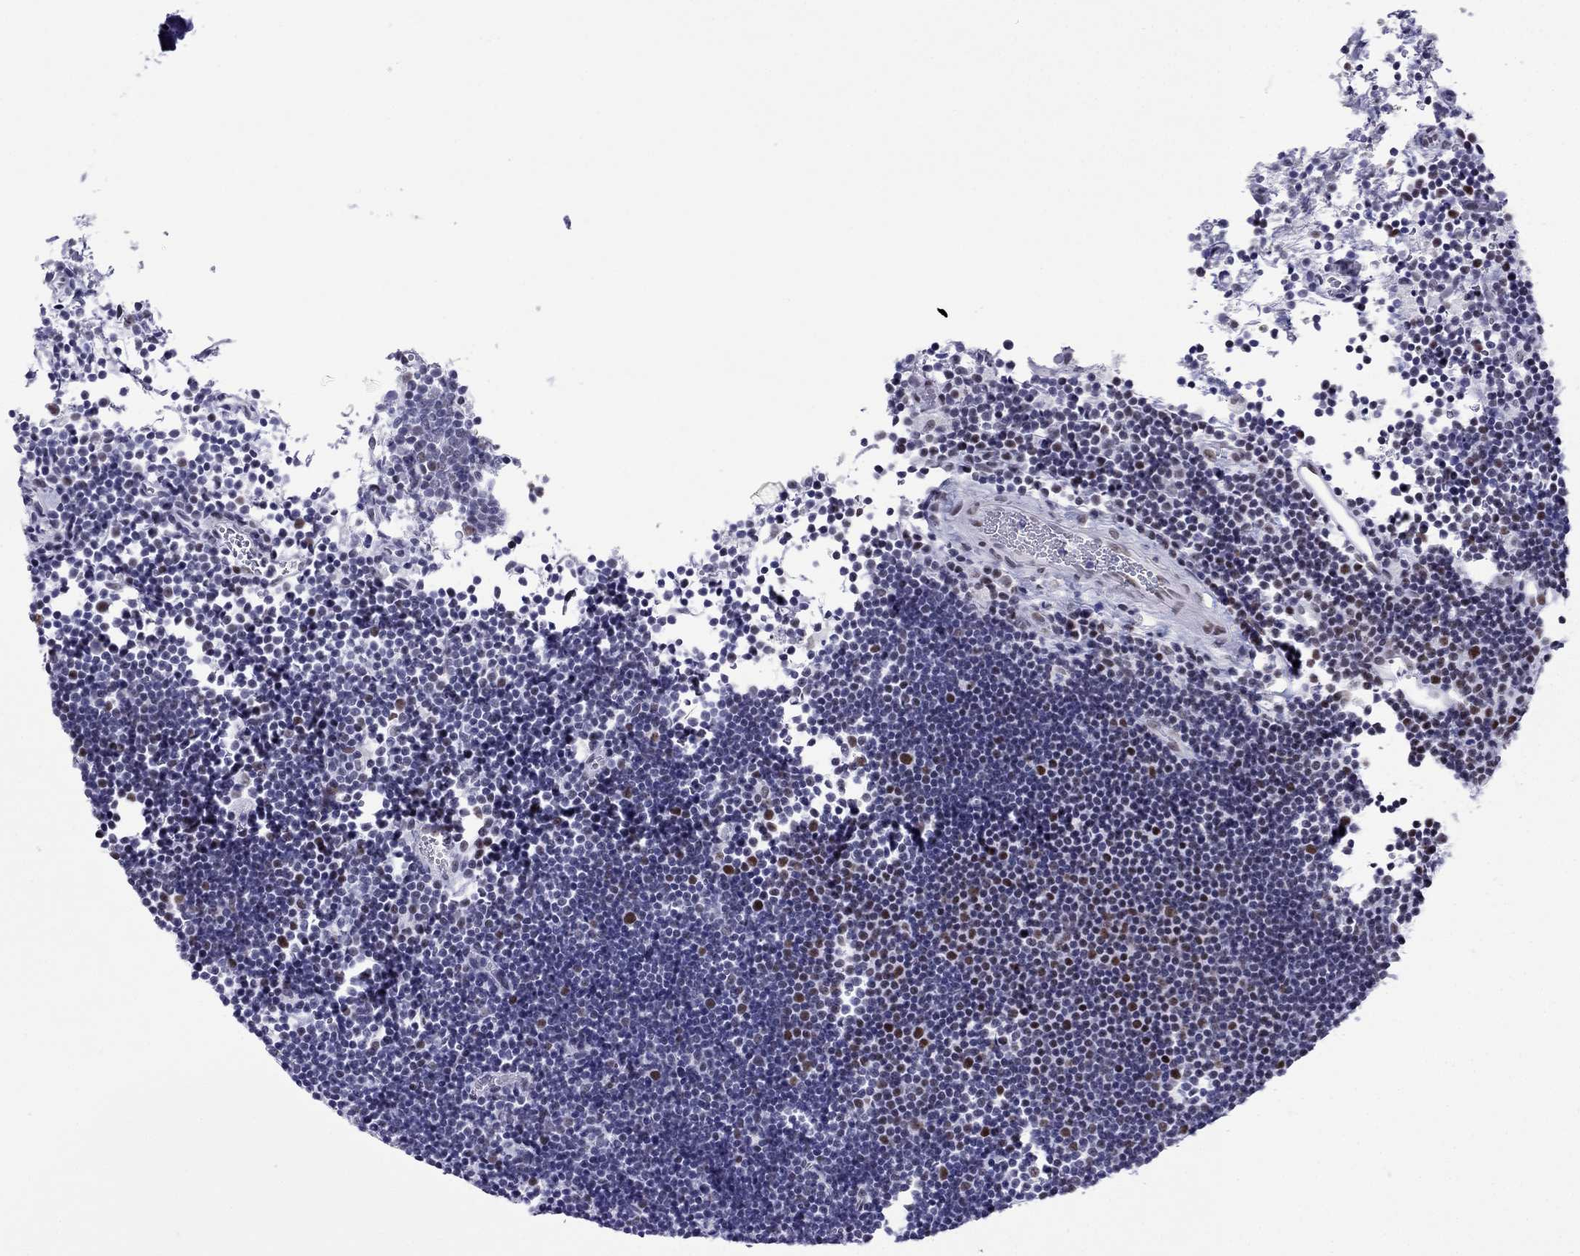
{"staining": {"intensity": "strong", "quantity": "<25%", "location": "nuclear"}, "tissue": "lymphoma", "cell_type": "Tumor cells", "image_type": "cancer", "snomed": [{"axis": "morphology", "description": "Malignant lymphoma, non-Hodgkin's type, Low grade"}, {"axis": "topography", "description": "Brain"}], "caption": "A histopathology image of lymphoma stained for a protein exhibits strong nuclear brown staining in tumor cells.", "gene": "PPM1G", "patient": {"sex": "female", "age": 66}}